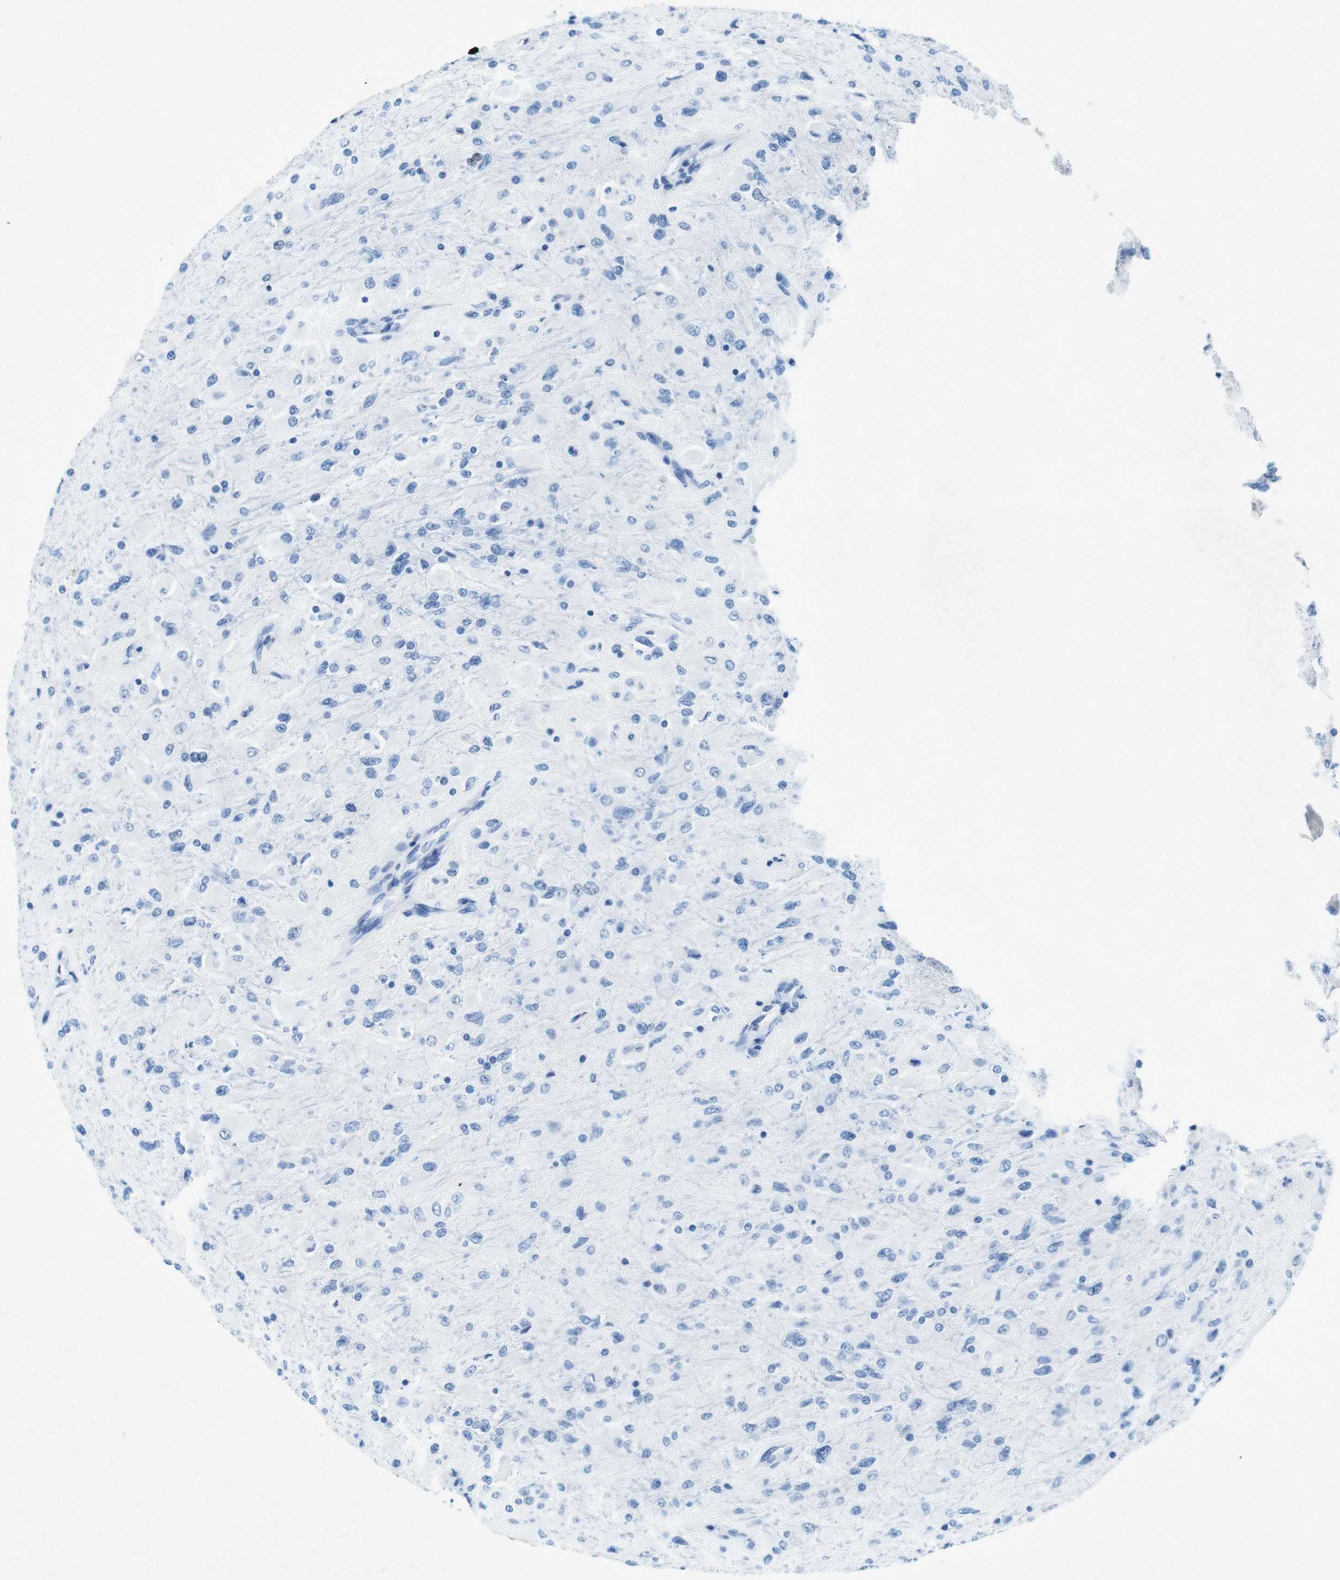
{"staining": {"intensity": "negative", "quantity": "none", "location": "none"}, "tissue": "glioma", "cell_type": "Tumor cells", "image_type": "cancer", "snomed": [{"axis": "morphology", "description": "Glioma, malignant, High grade"}, {"axis": "topography", "description": "Cerebral cortex"}], "caption": "Tumor cells are negative for brown protein staining in glioma.", "gene": "CTAG1B", "patient": {"sex": "female", "age": 36}}